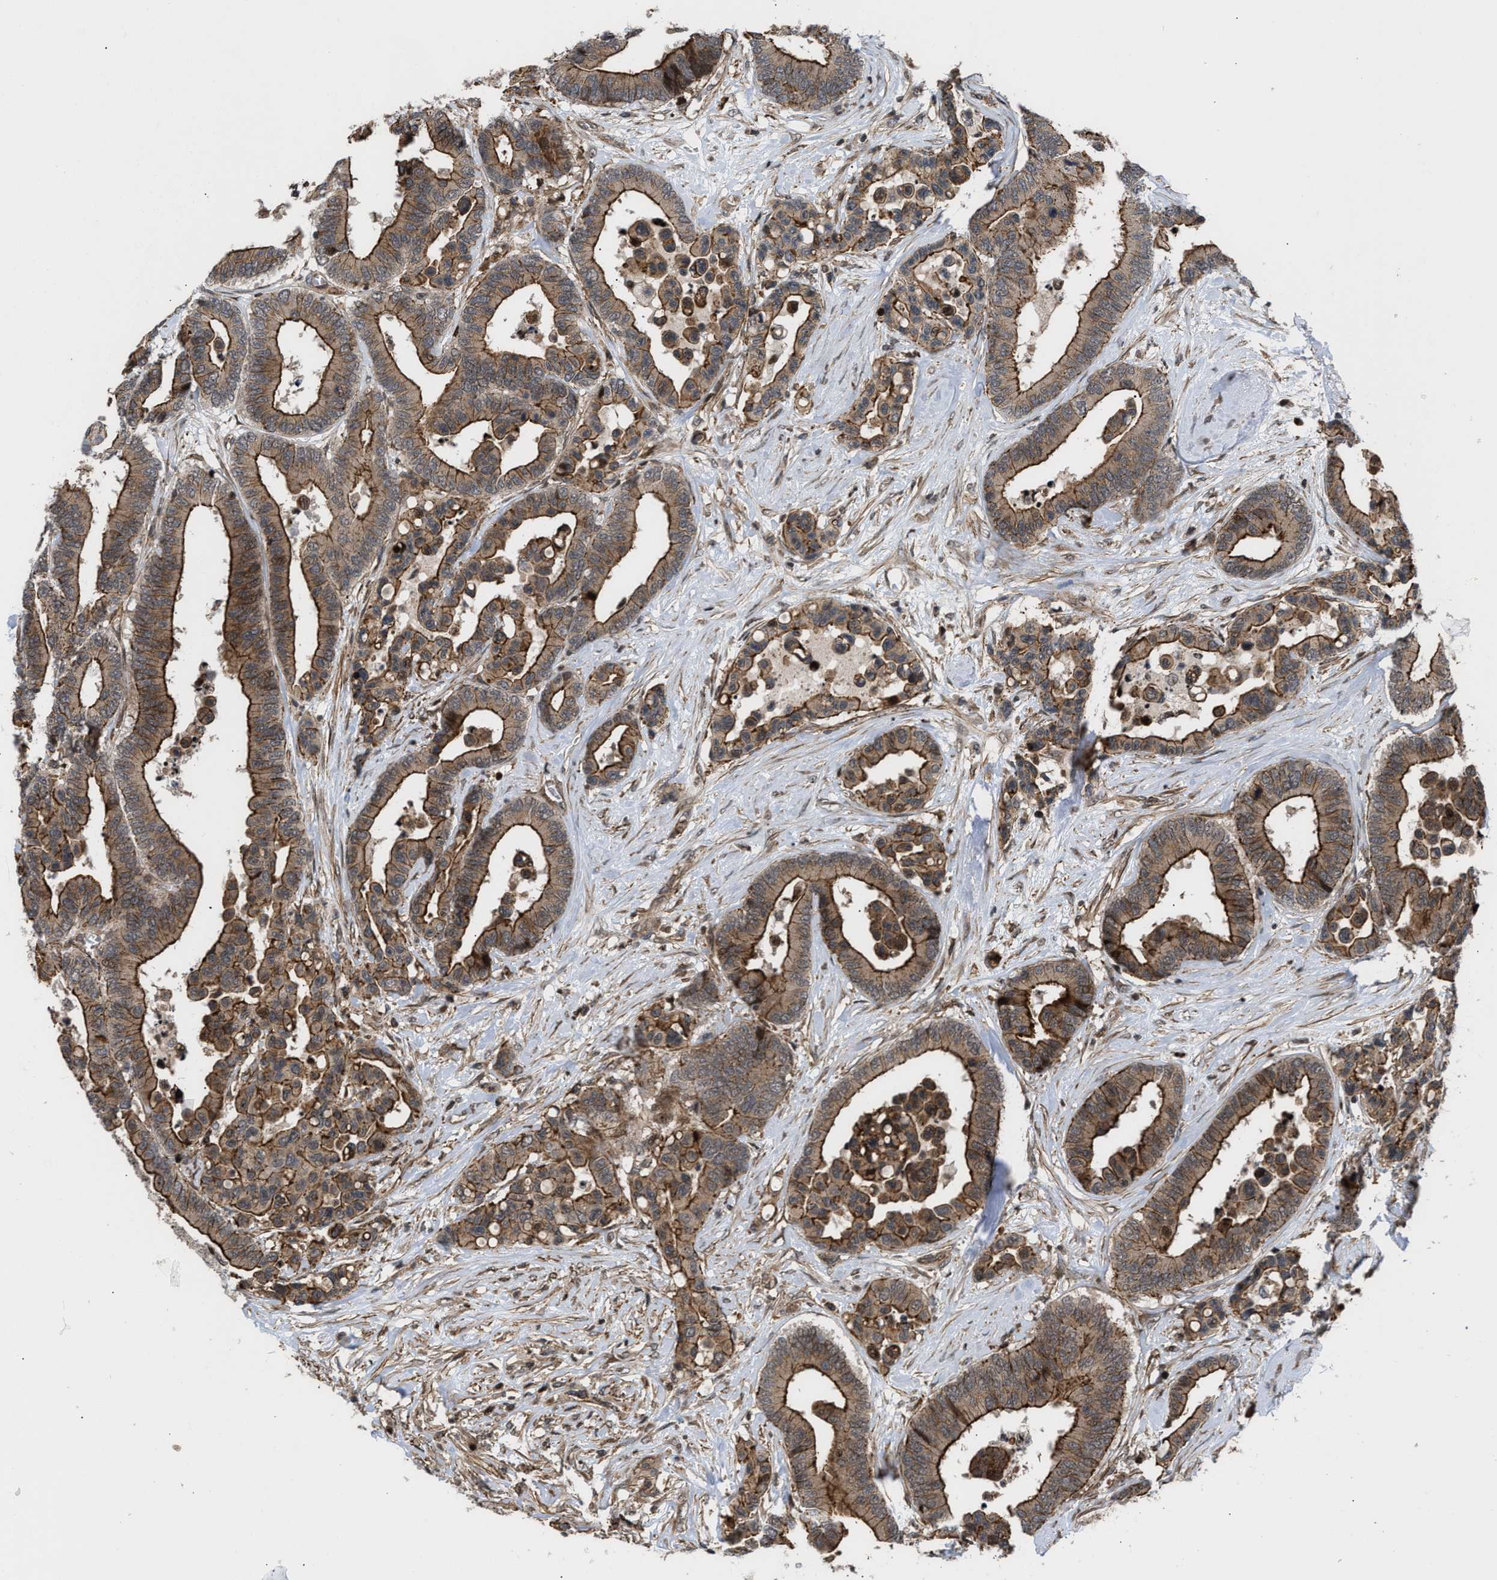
{"staining": {"intensity": "strong", "quantity": ">75%", "location": "cytoplasmic/membranous"}, "tissue": "colorectal cancer", "cell_type": "Tumor cells", "image_type": "cancer", "snomed": [{"axis": "morphology", "description": "Normal tissue, NOS"}, {"axis": "morphology", "description": "Adenocarcinoma, NOS"}, {"axis": "topography", "description": "Colon"}], "caption": "Protein staining by immunohistochemistry exhibits strong cytoplasmic/membranous positivity in approximately >75% of tumor cells in colorectal cancer.", "gene": "STAU2", "patient": {"sex": "male", "age": 82}}